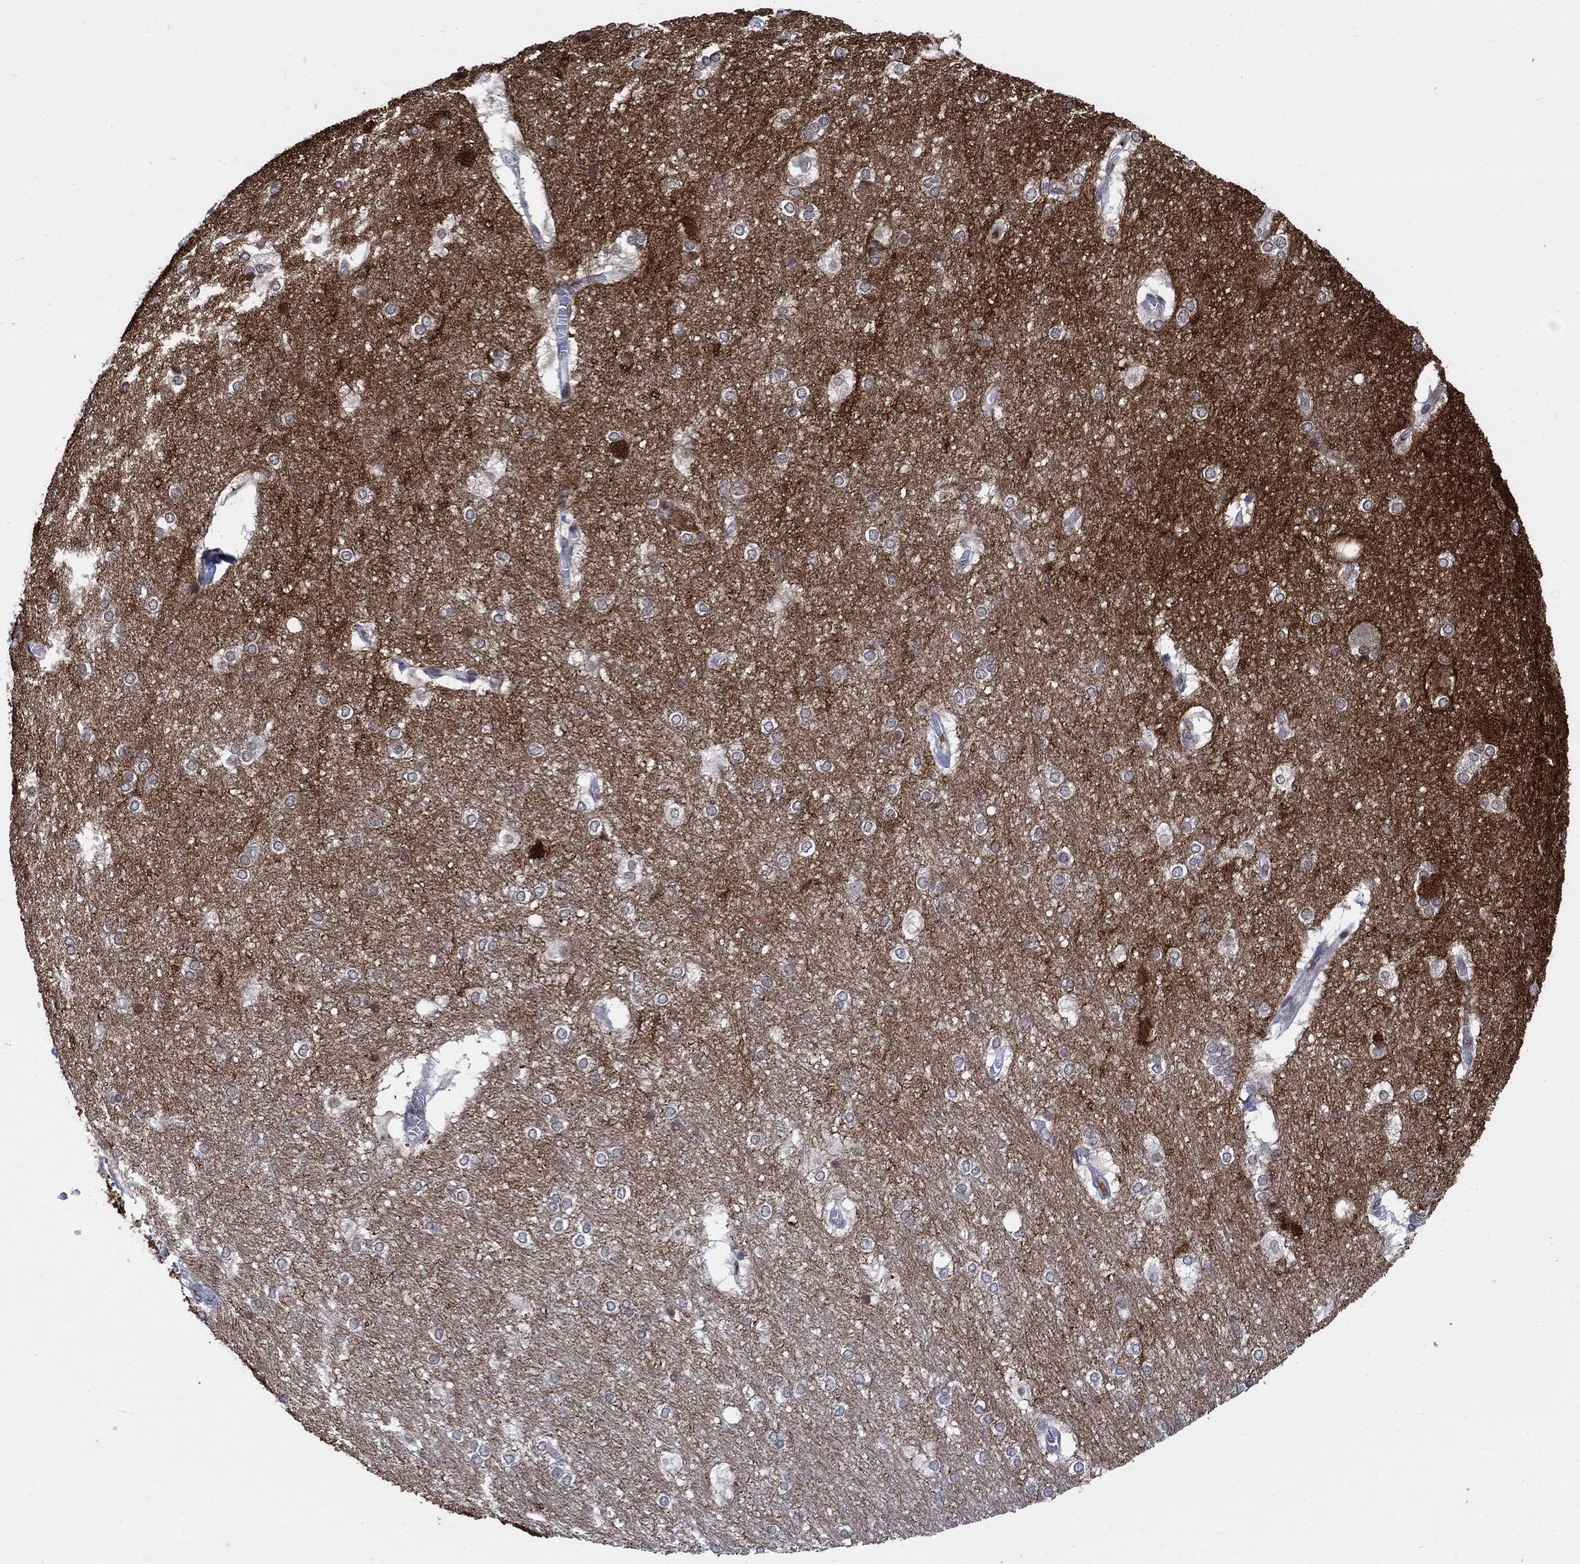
{"staining": {"intensity": "moderate", "quantity": "25%-75%", "location": "cytoplasmic/membranous"}, "tissue": "hippocampus", "cell_type": "Glial cells", "image_type": "normal", "snomed": [{"axis": "morphology", "description": "Normal tissue, NOS"}, {"axis": "topography", "description": "Cerebral cortex"}, {"axis": "topography", "description": "Hippocampus"}], "caption": "Moderate cytoplasmic/membranous protein expression is seen in about 25%-75% of glial cells in hippocampus. (DAB IHC, brown staining for protein, blue staining for nuclei).", "gene": "CPLX1", "patient": {"sex": "female", "age": 19}}